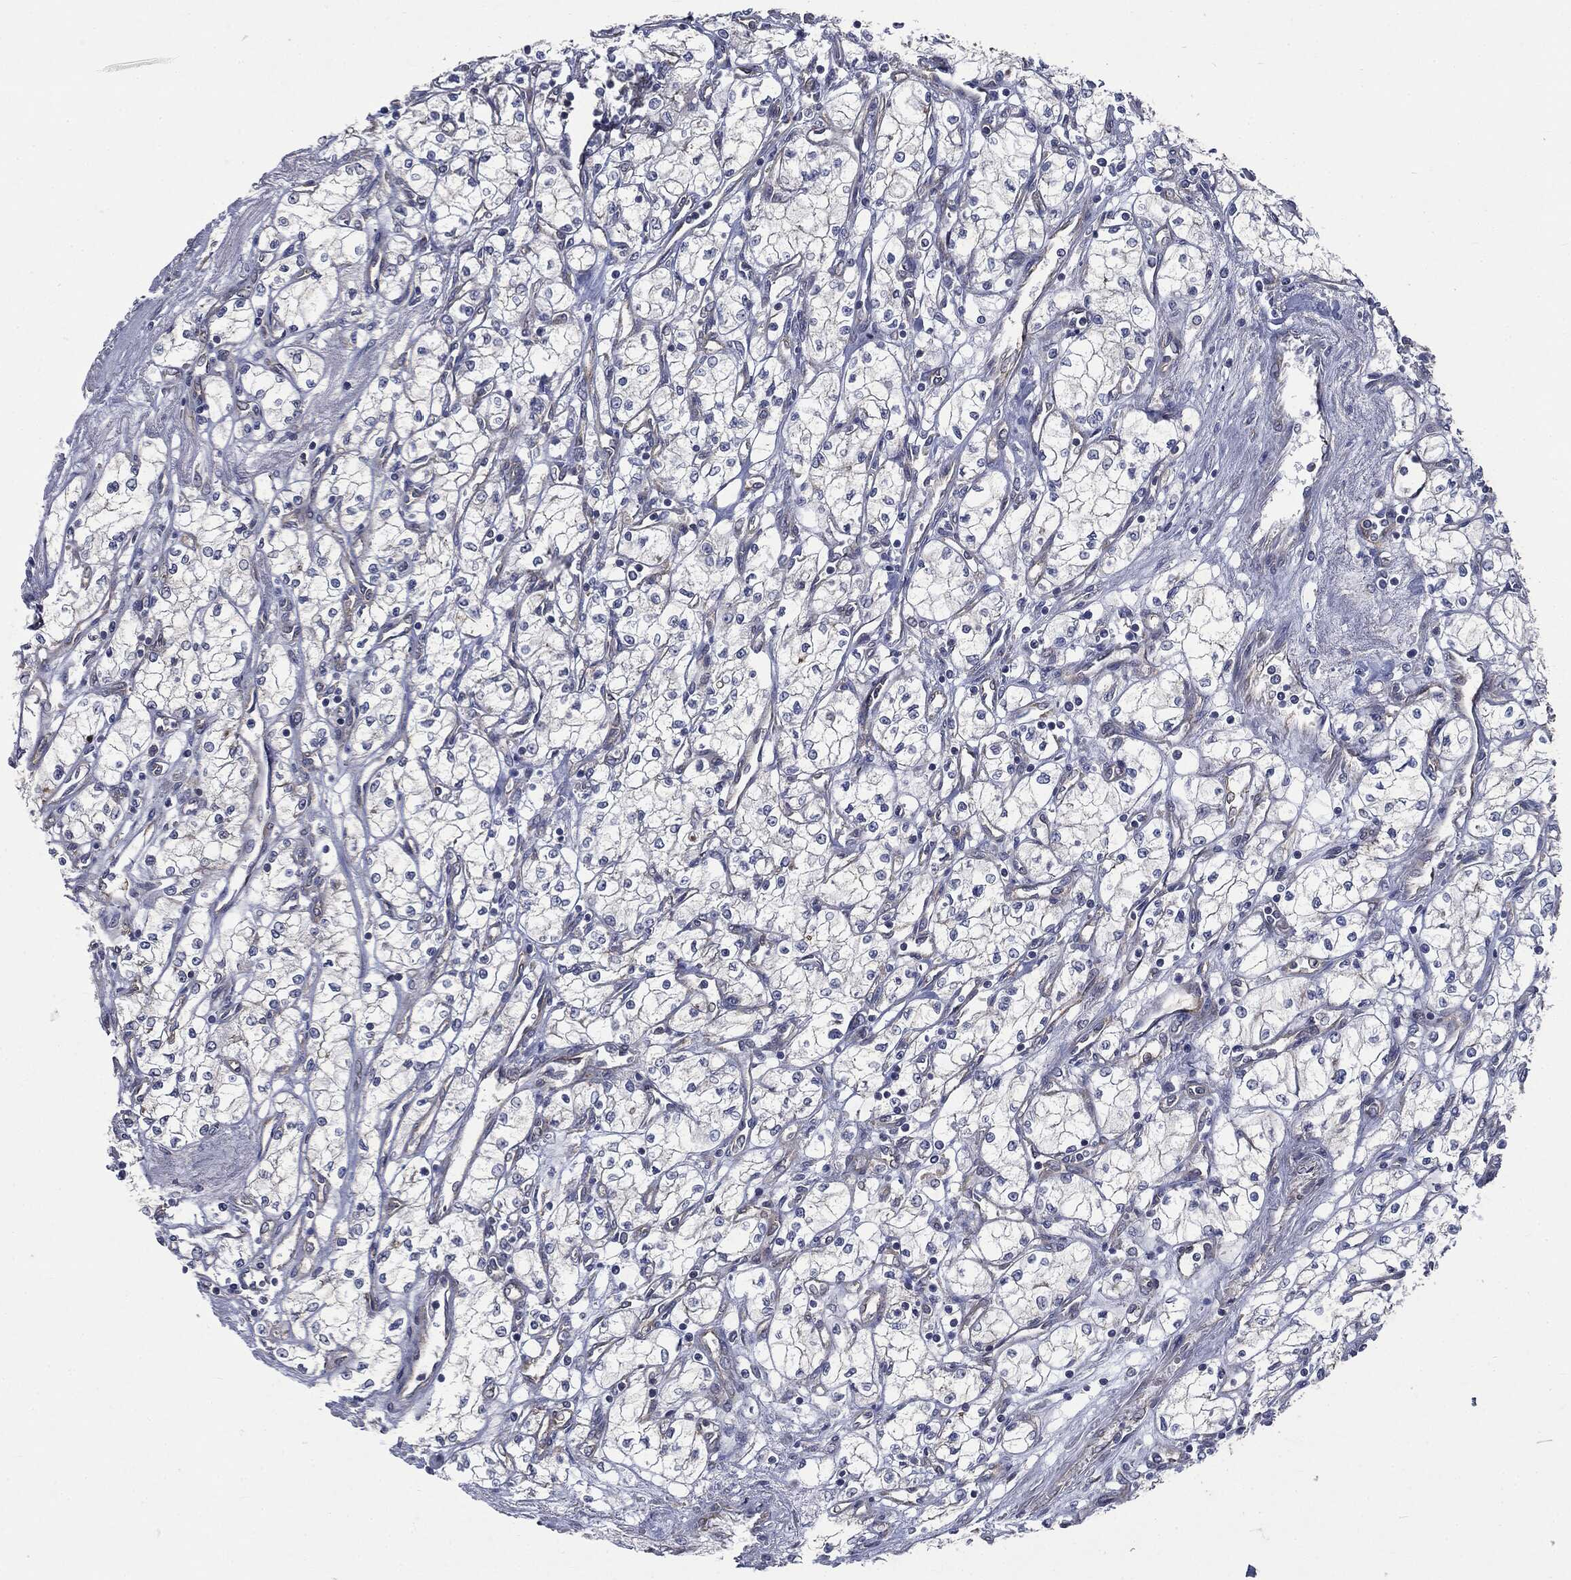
{"staining": {"intensity": "negative", "quantity": "none", "location": "none"}, "tissue": "renal cancer", "cell_type": "Tumor cells", "image_type": "cancer", "snomed": [{"axis": "morphology", "description": "Adenocarcinoma, NOS"}, {"axis": "topography", "description": "Kidney"}], "caption": "DAB (3,3'-diaminobenzidine) immunohistochemical staining of human adenocarcinoma (renal) demonstrates no significant positivity in tumor cells. Nuclei are stained in blue.", "gene": "EPS15L1", "patient": {"sex": "male", "age": 59}}